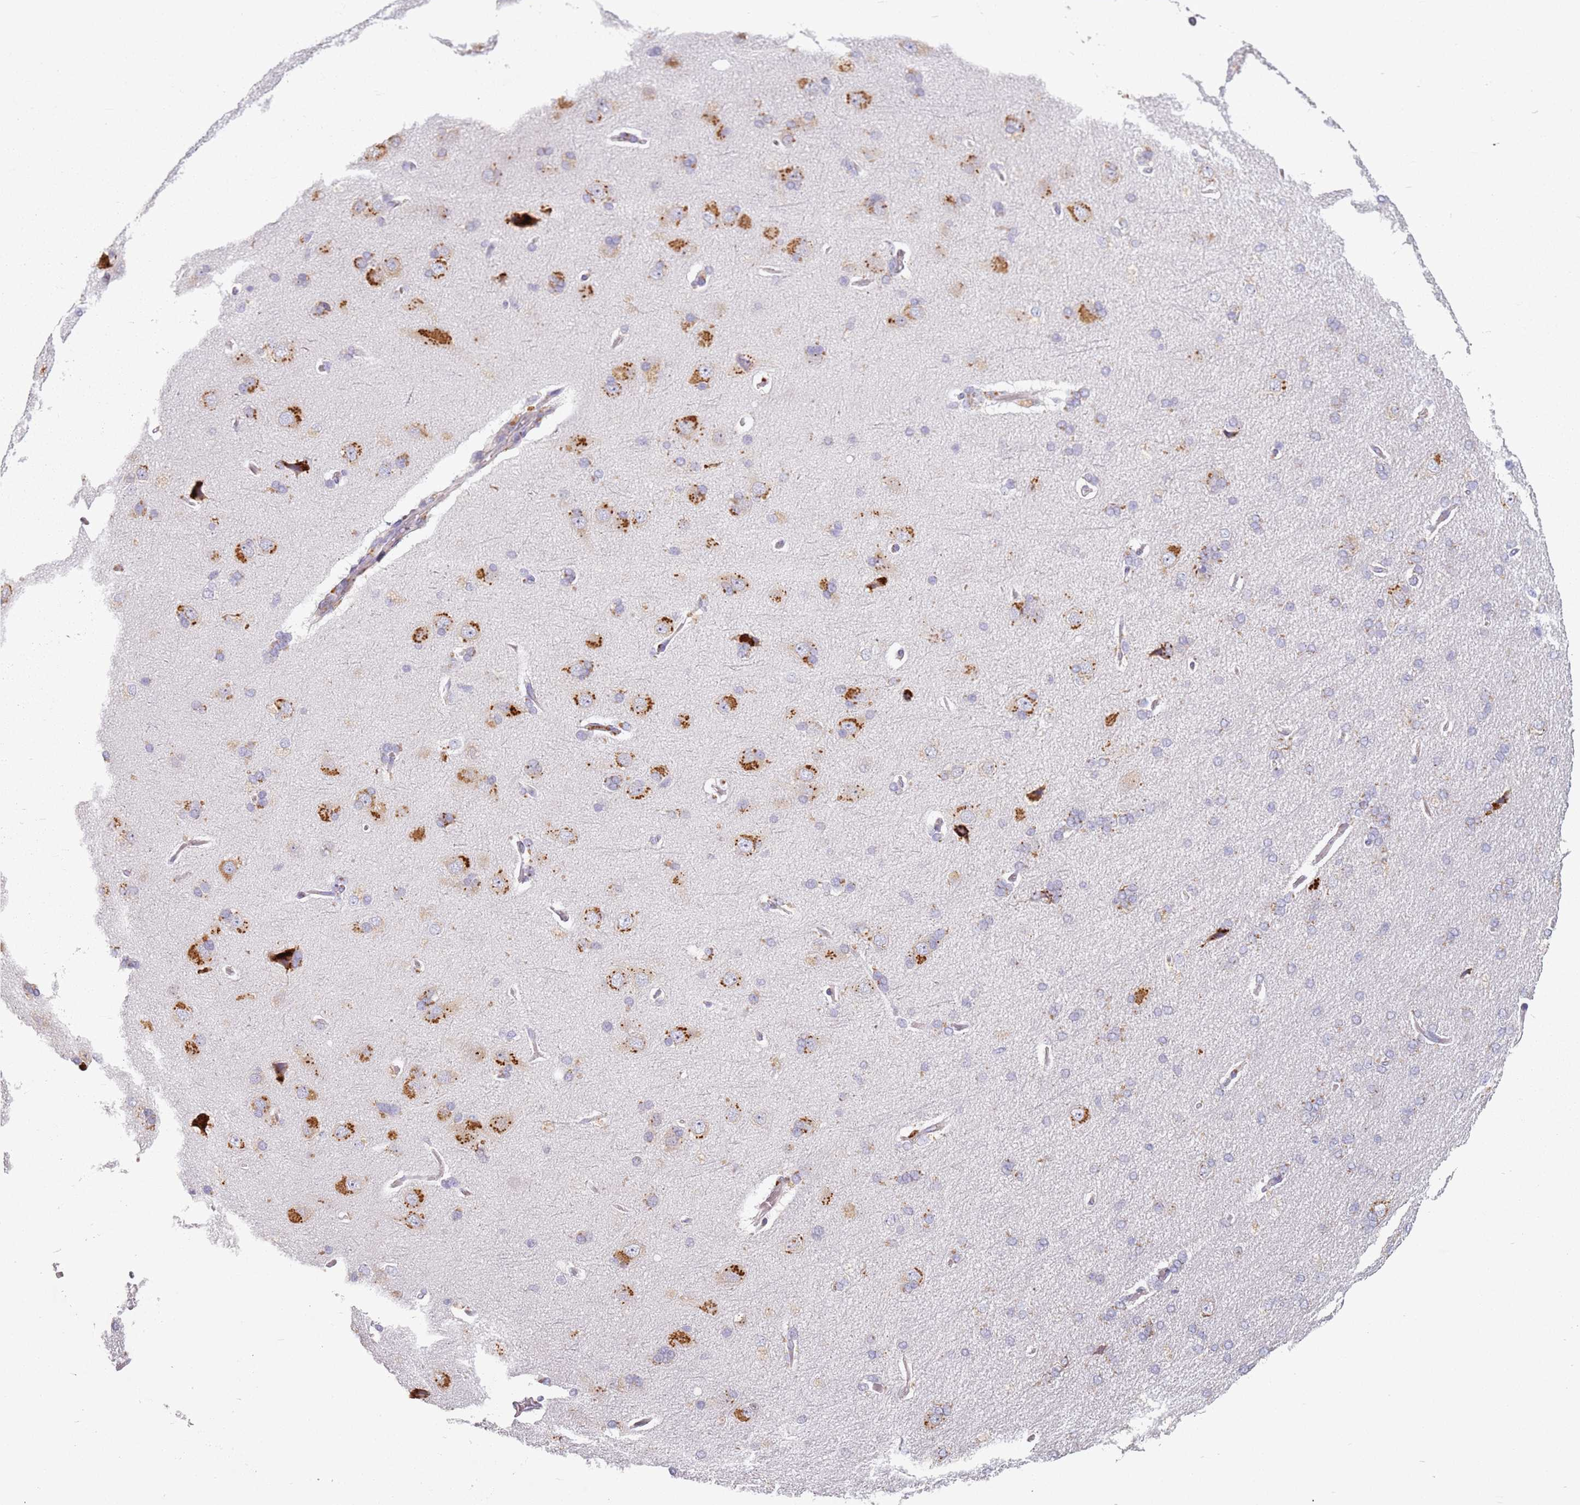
{"staining": {"intensity": "negative", "quantity": "none", "location": "none"}, "tissue": "cerebral cortex", "cell_type": "Endothelial cells", "image_type": "normal", "snomed": [{"axis": "morphology", "description": "Normal tissue, NOS"}, {"axis": "topography", "description": "Cerebral cortex"}], "caption": "Immunohistochemistry image of normal human cerebral cortex stained for a protein (brown), which demonstrates no positivity in endothelial cells. (Stains: DAB (3,3'-diaminobenzidine) immunohistochemistry with hematoxylin counter stain, Microscopy: brightfield microscopy at high magnification).", "gene": "RPS28", "patient": {"sex": "male", "age": 62}}